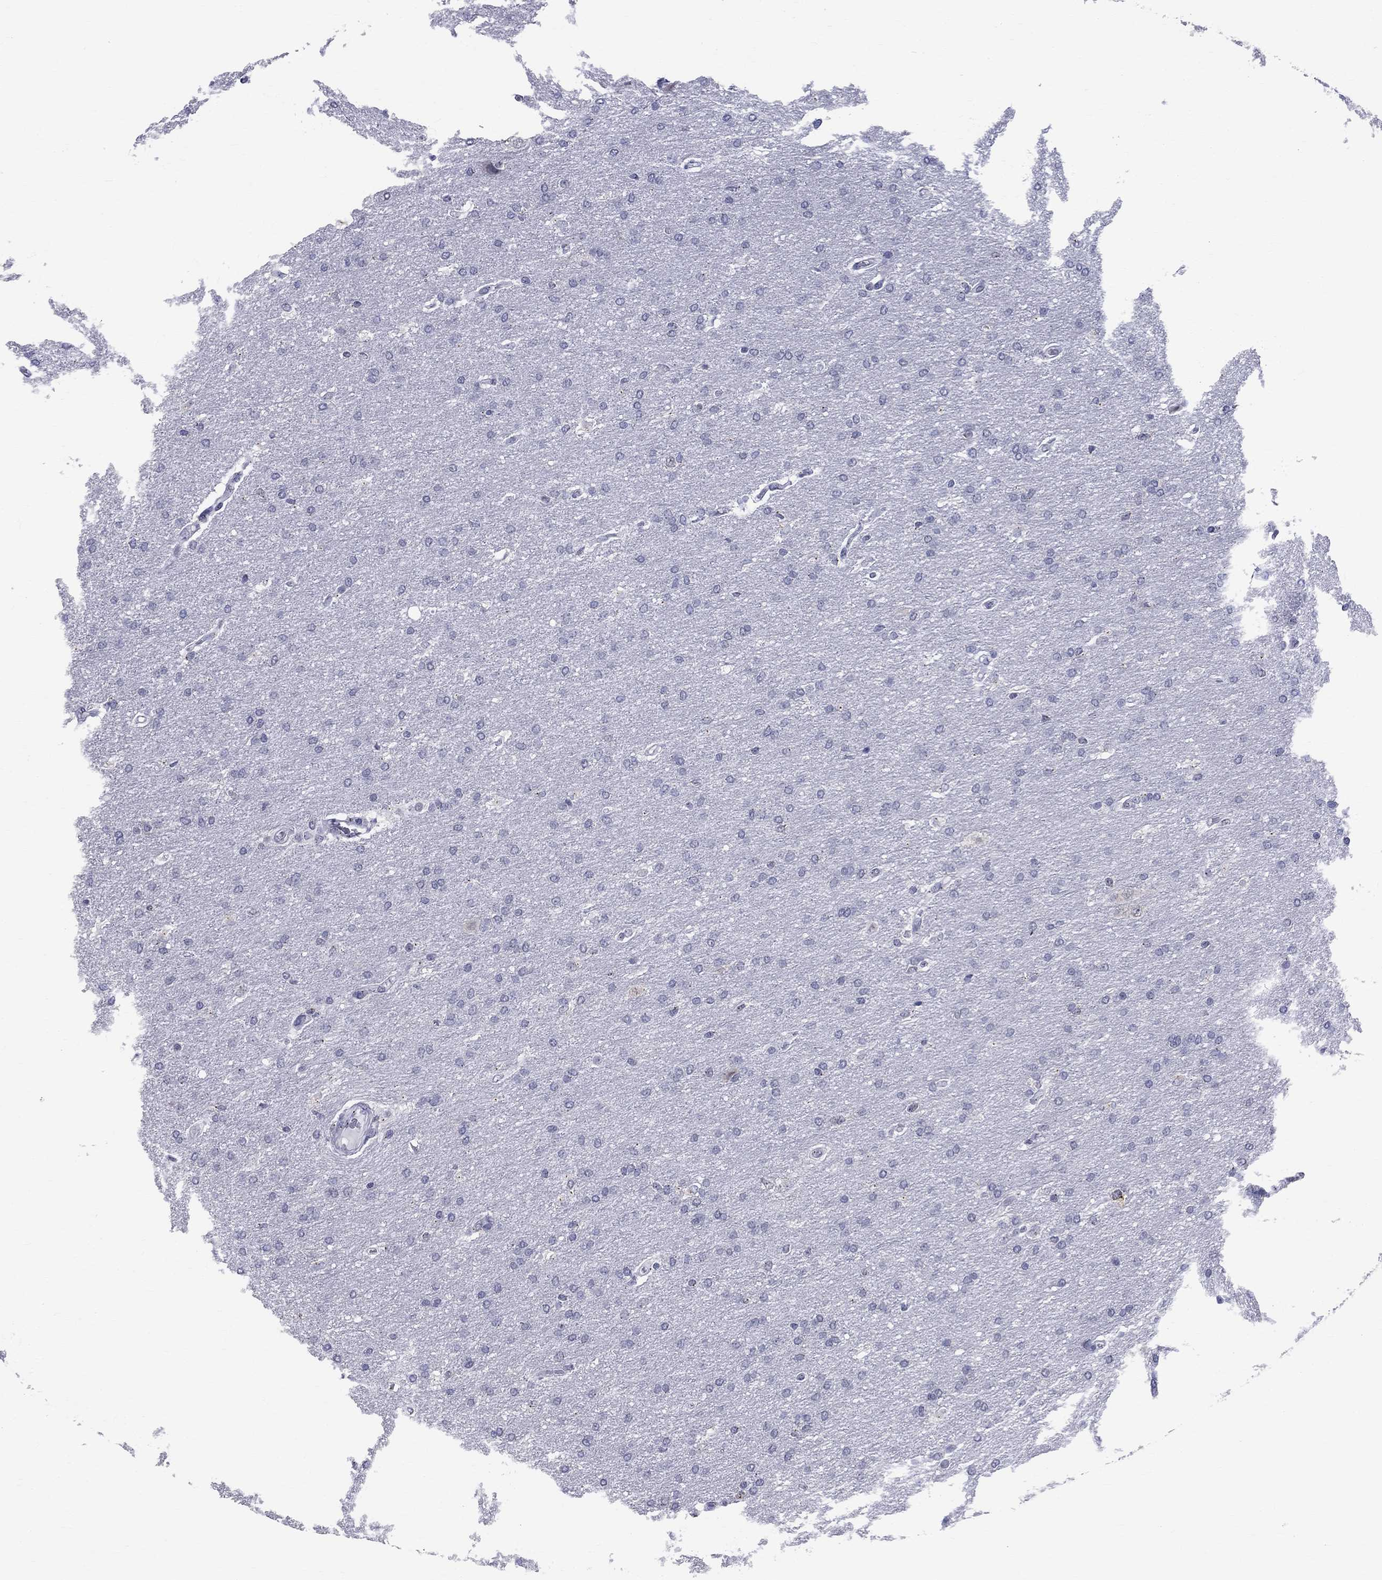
{"staining": {"intensity": "negative", "quantity": "none", "location": "none"}, "tissue": "glioma", "cell_type": "Tumor cells", "image_type": "cancer", "snomed": [{"axis": "morphology", "description": "Glioma, malignant, Low grade"}, {"axis": "topography", "description": "Brain"}], "caption": "An image of human glioma is negative for staining in tumor cells. The staining is performed using DAB (3,3'-diaminobenzidine) brown chromogen with nuclei counter-stained in using hematoxylin.", "gene": "CEP43", "patient": {"sex": "female", "age": 37}}